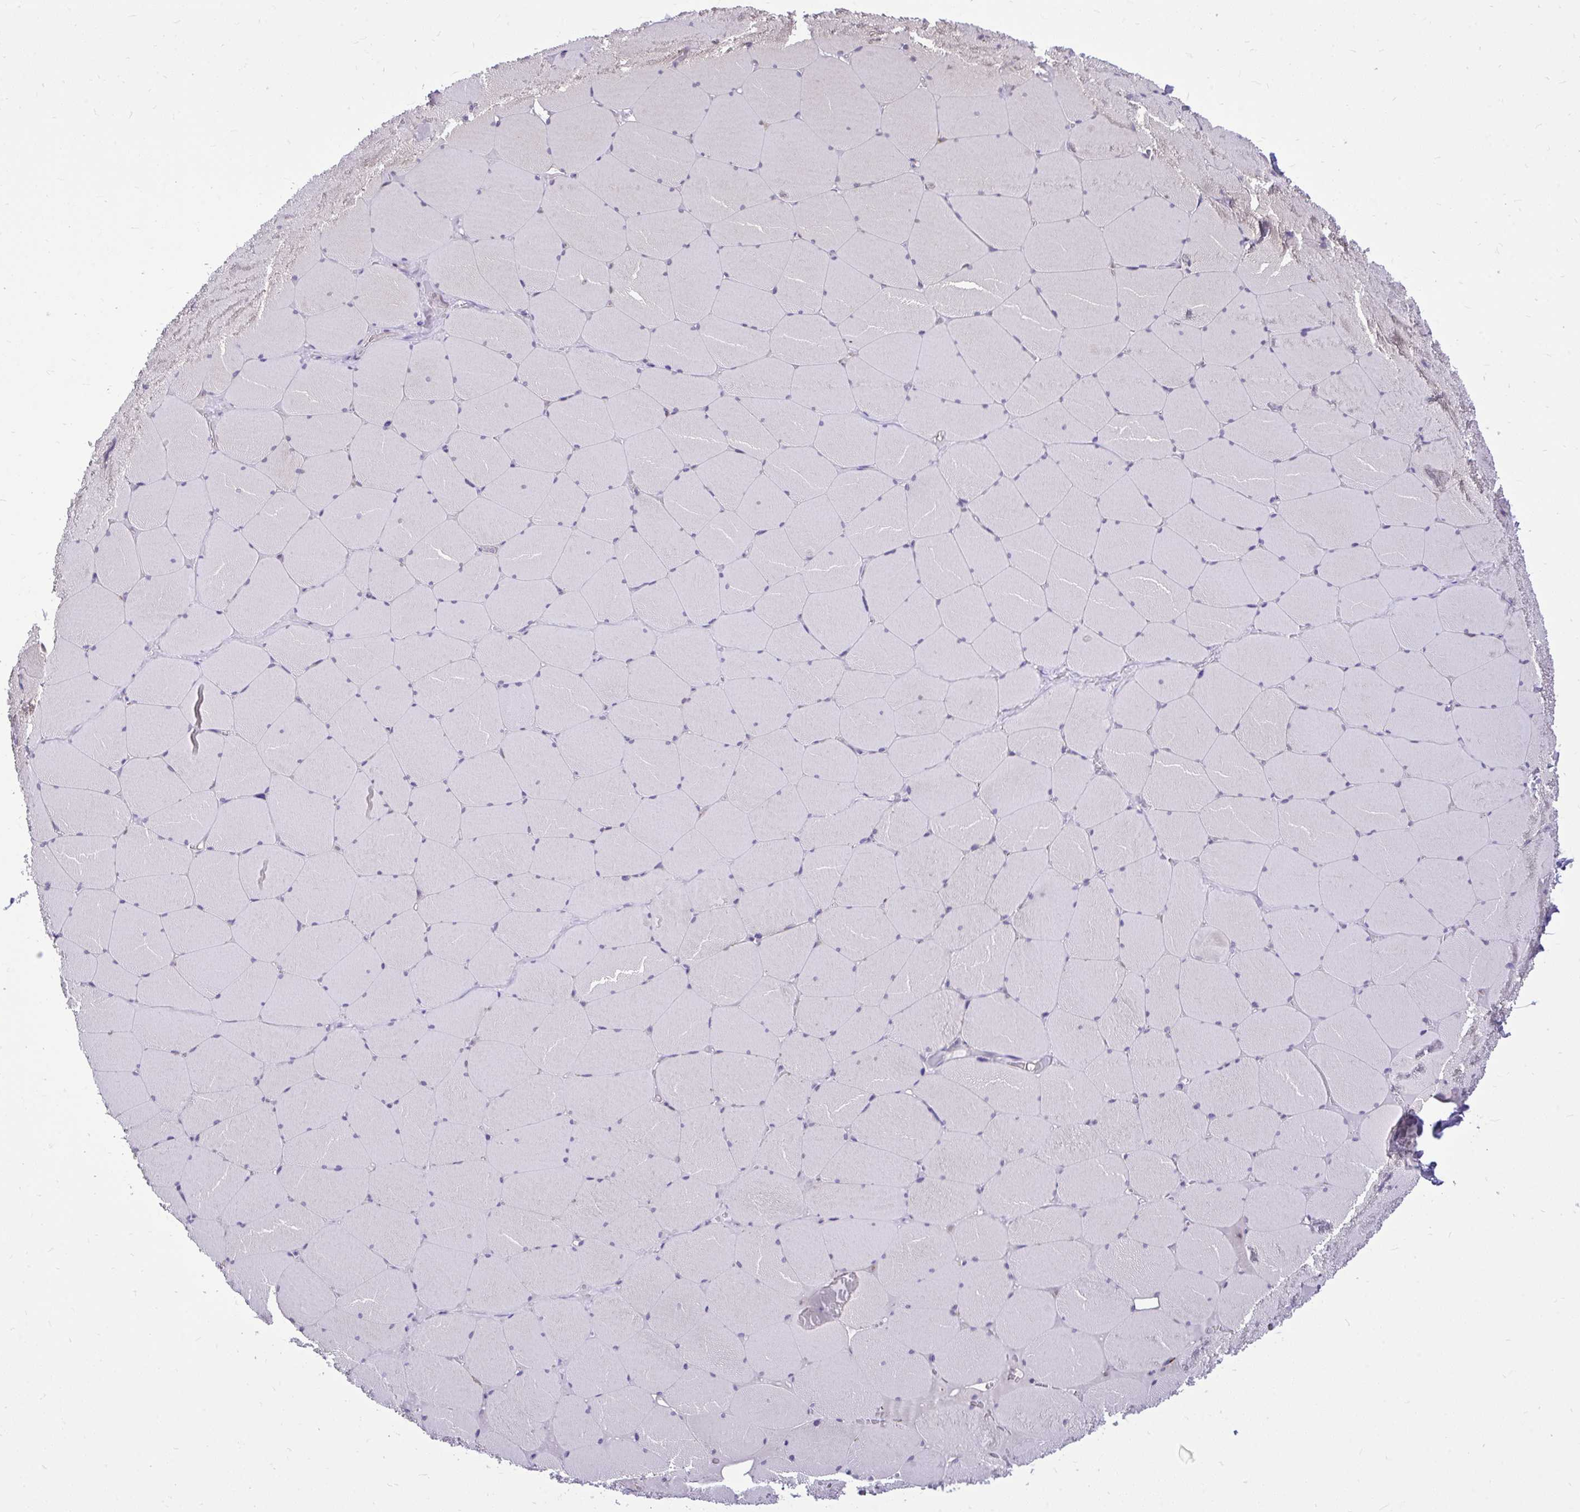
{"staining": {"intensity": "weak", "quantity": "<25%", "location": "cytoplasmic/membranous"}, "tissue": "skeletal muscle", "cell_type": "Myocytes", "image_type": "normal", "snomed": [{"axis": "morphology", "description": "Normal tissue, NOS"}, {"axis": "topography", "description": "Skeletal muscle"}, {"axis": "topography", "description": "Head-Neck"}], "caption": "Immunohistochemistry of benign skeletal muscle shows no staining in myocytes. The staining is performed using DAB (3,3'-diaminobenzidine) brown chromogen with nuclei counter-stained in using hematoxylin.", "gene": "CEACAM18", "patient": {"sex": "male", "age": 66}}